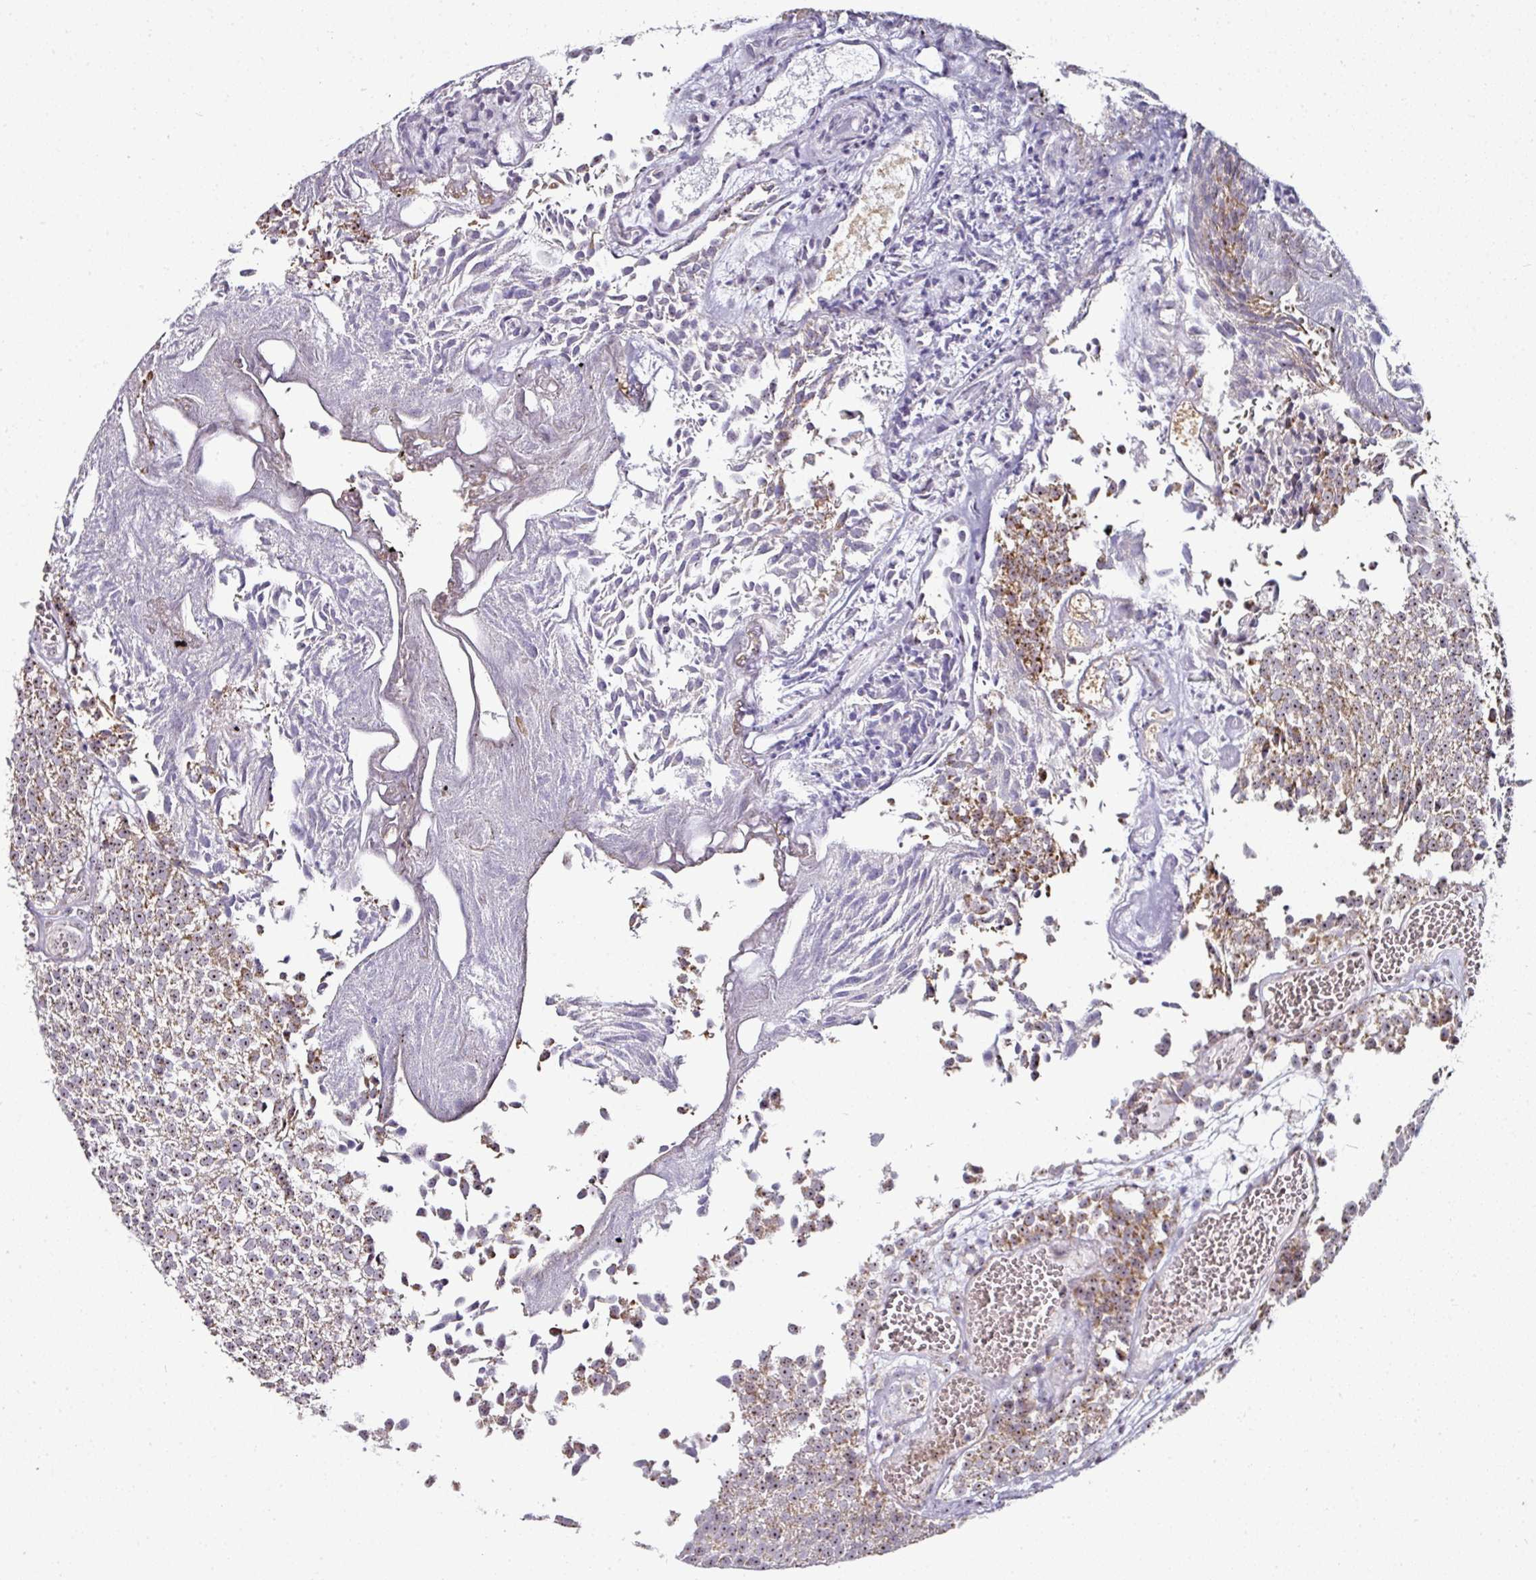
{"staining": {"intensity": "moderate", "quantity": ">75%", "location": "cytoplasmic/membranous,nuclear"}, "tissue": "urothelial cancer", "cell_type": "Tumor cells", "image_type": "cancer", "snomed": [{"axis": "morphology", "description": "Urothelial carcinoma, Low grade"}, {"axis": "topography", "description": "Urinary bladder"}], "caption": "Immunohistochemistry (IHC) (DAB (3,3'-diaminobenzidine)) staining of urothelial cancer demonstrates moderate cytoplasmic/membranous and nuclear protein expression in approximately >75% of tumor cells.", "gene": "NACC2", "patient": {"sex": "female", "age": 79}}